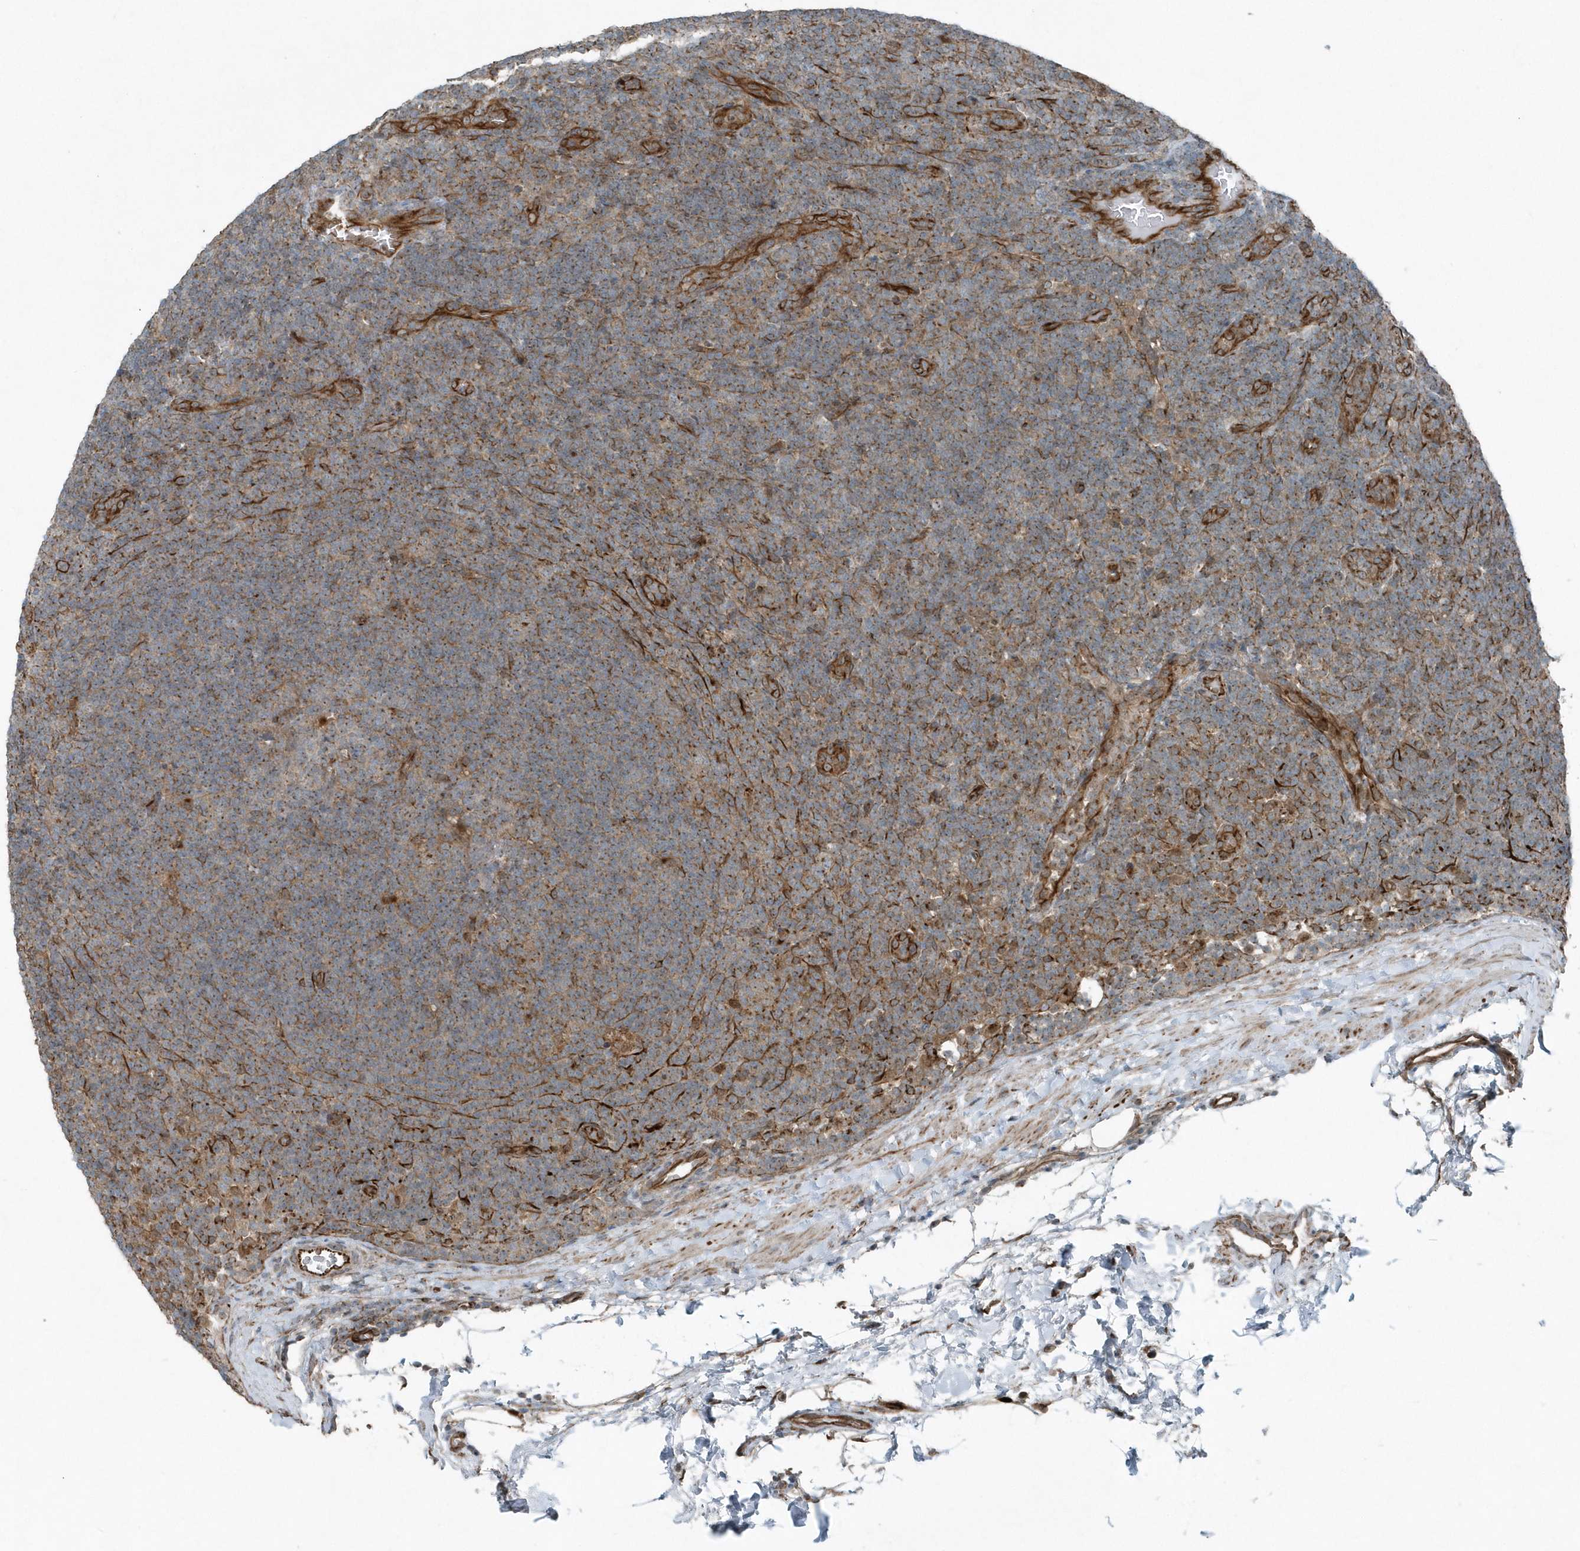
{"staining": {"intensity": "negative", "quantity": "none", "location": "none"}, "tissue": "lymphoma", "cell_type": "Tumor cells", "image_type": "cancer", "snomed": [{"axis": "morphology", "description": "Hodgkin's disease, NOS"}, {"axis": "topography", "description": "Lymph node"}], "caption": "Tumor cells are negative for protein expression in human Hodgkin's disease.", "gene": "GCC2", "patient": {"sex": "female", "age": 57}}